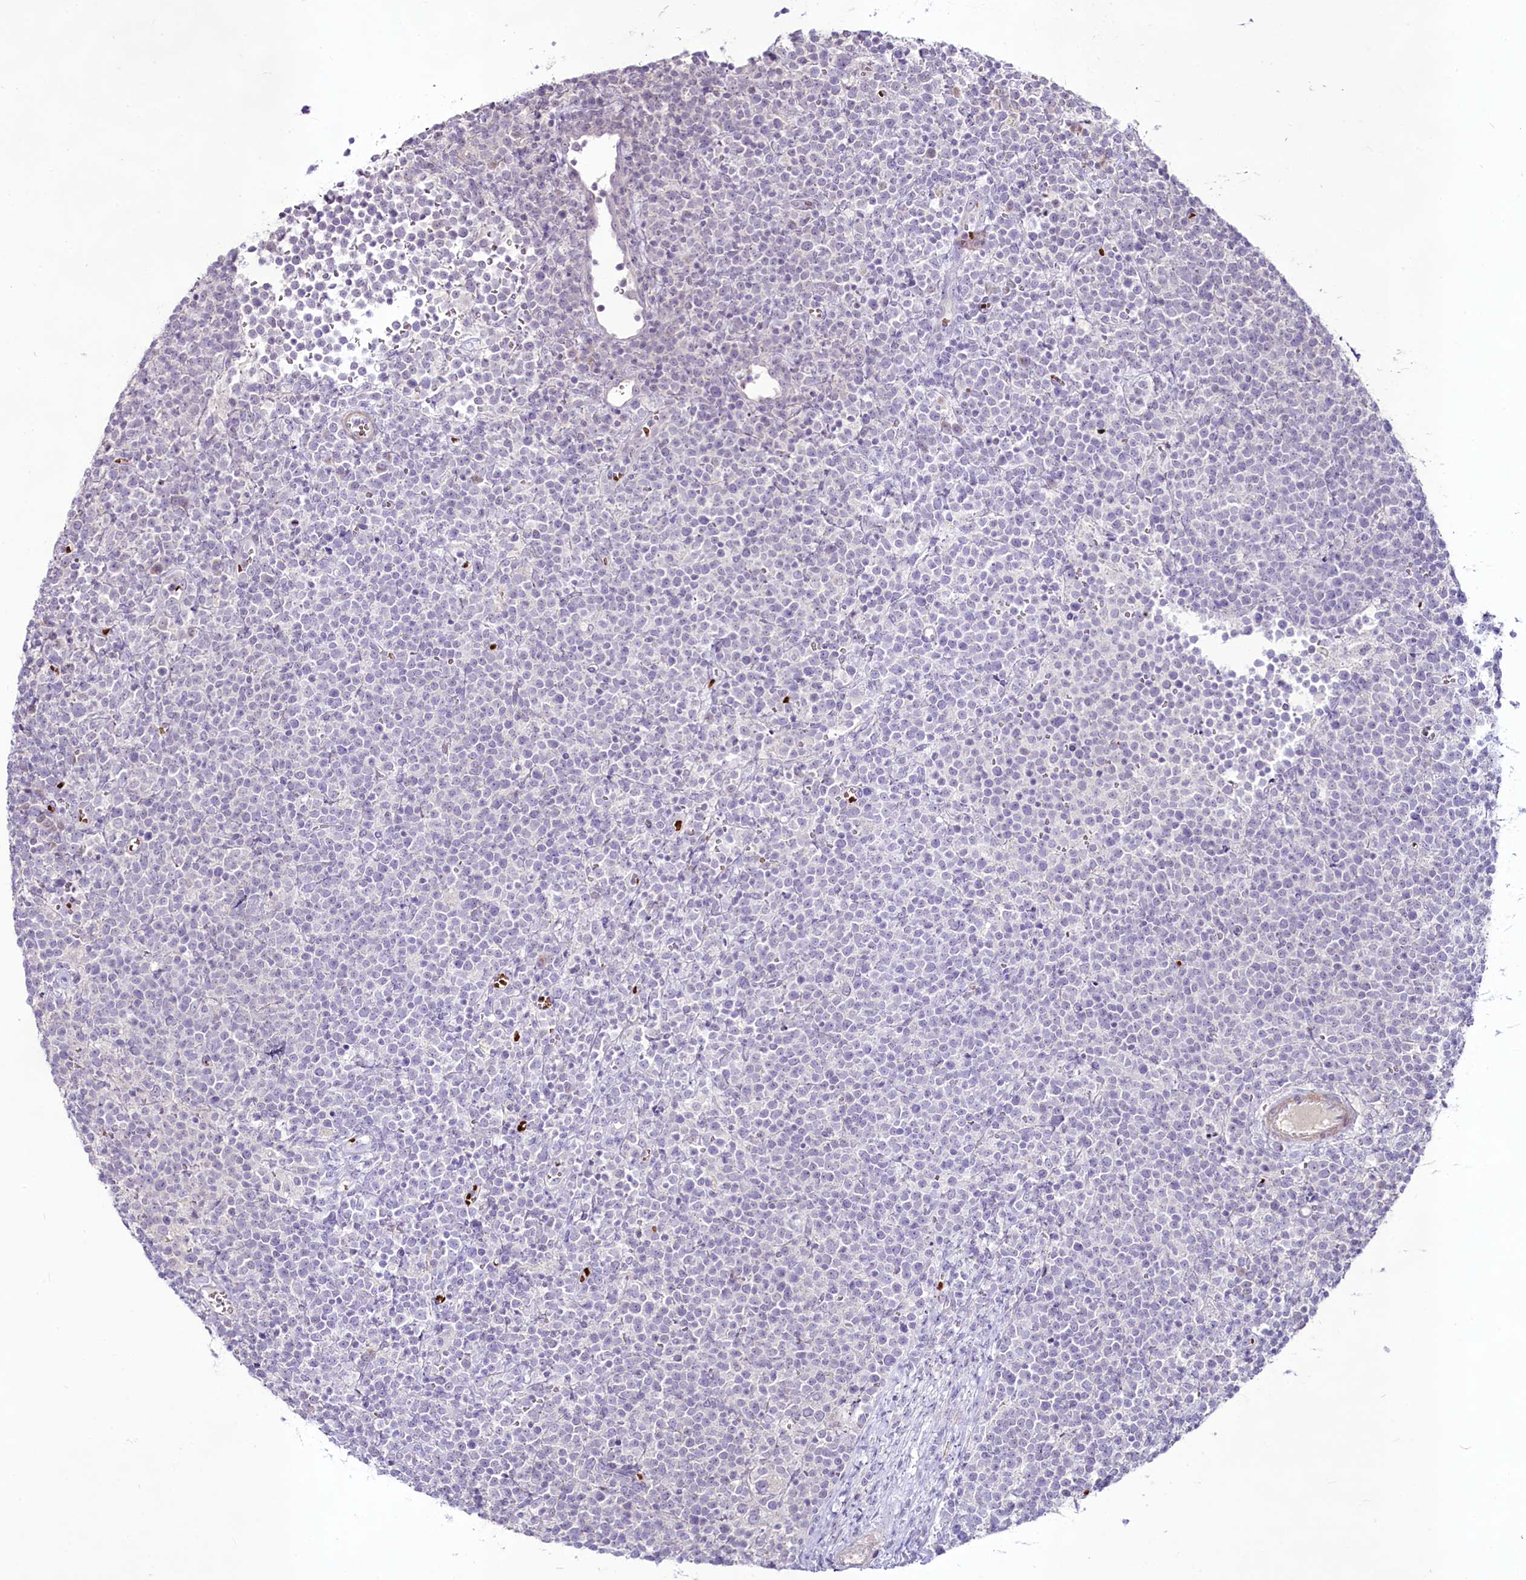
{"staining": {"intensity": "negative", "quantity": "none", "location": "none"}, "tissue": "lymphoma", "cell_type": "Tumor cells", "image_type": "cancer", "snomed": [{"axis": "morphology", "description": "Malignant lymphoma, non-Hodgkin's type, High grade"}, {"axis": "topography", "description": "Lymph node"}], "caption": "This is an immunohistochemistry histopathology image of lymphoma. There is no staining in tumor cells.", "gene": "SUSD3", "patient": {"sex": "male", "age": 61}}